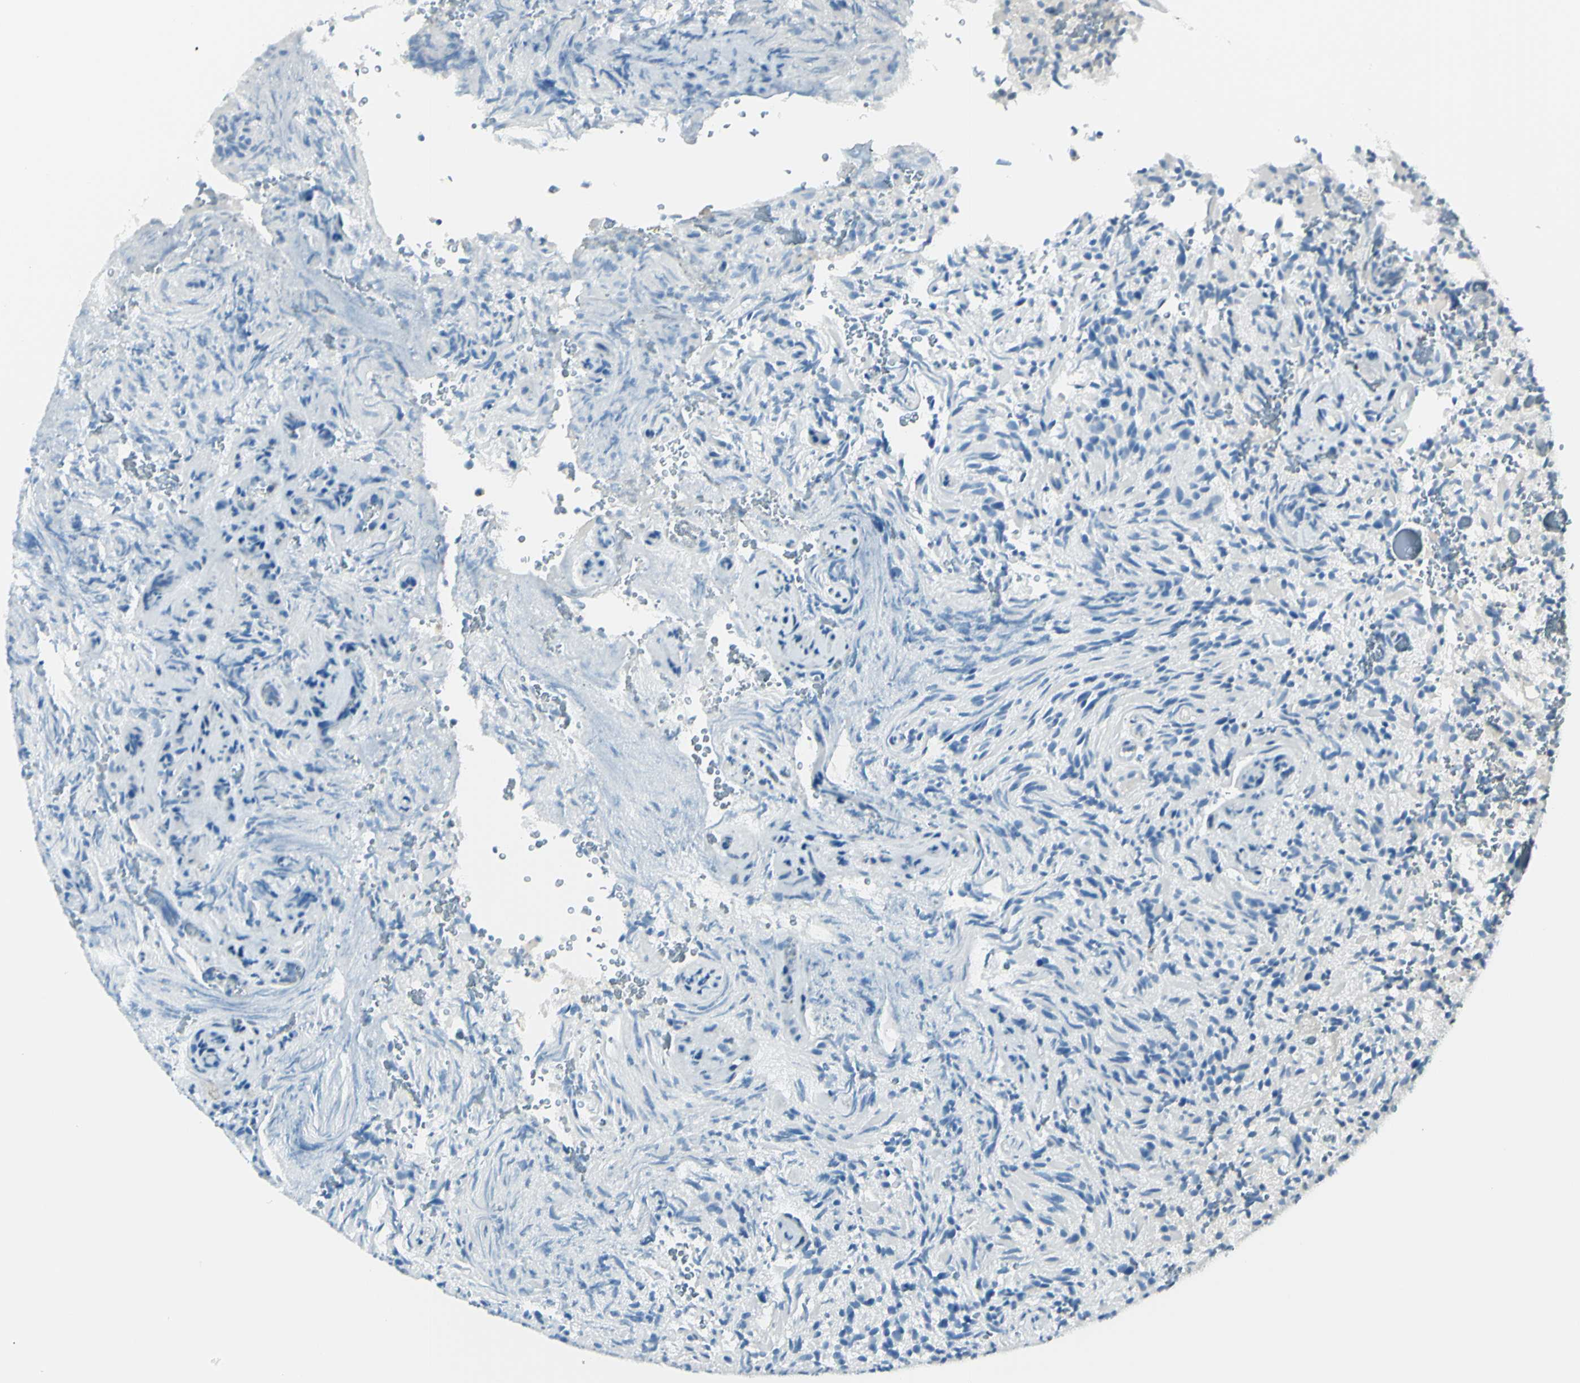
{"staining": {"intensity": "negative", "quantity": "none", "location": "none"}, "tissue": "glioma", "cell_type": "Tumor cells", "image_type": "cancer", "snomed": [{"axis": "morphology", "description": "Glioma, malignant, High grade"}, {"axis": "topography", "description": "Brain"}], "caption": "Immunohistochemistry micrograph of neoplastic tissue: human malignant glioma (high-grade) stained with DAB (3,3'-diaminobenzidine) shows no significant protein staining in tumor cells. (Brightfield microscopy of DAB IHC at high magnification).", "gene": "B4GALT1", "patient": {"sex": "male", "age": 71}}